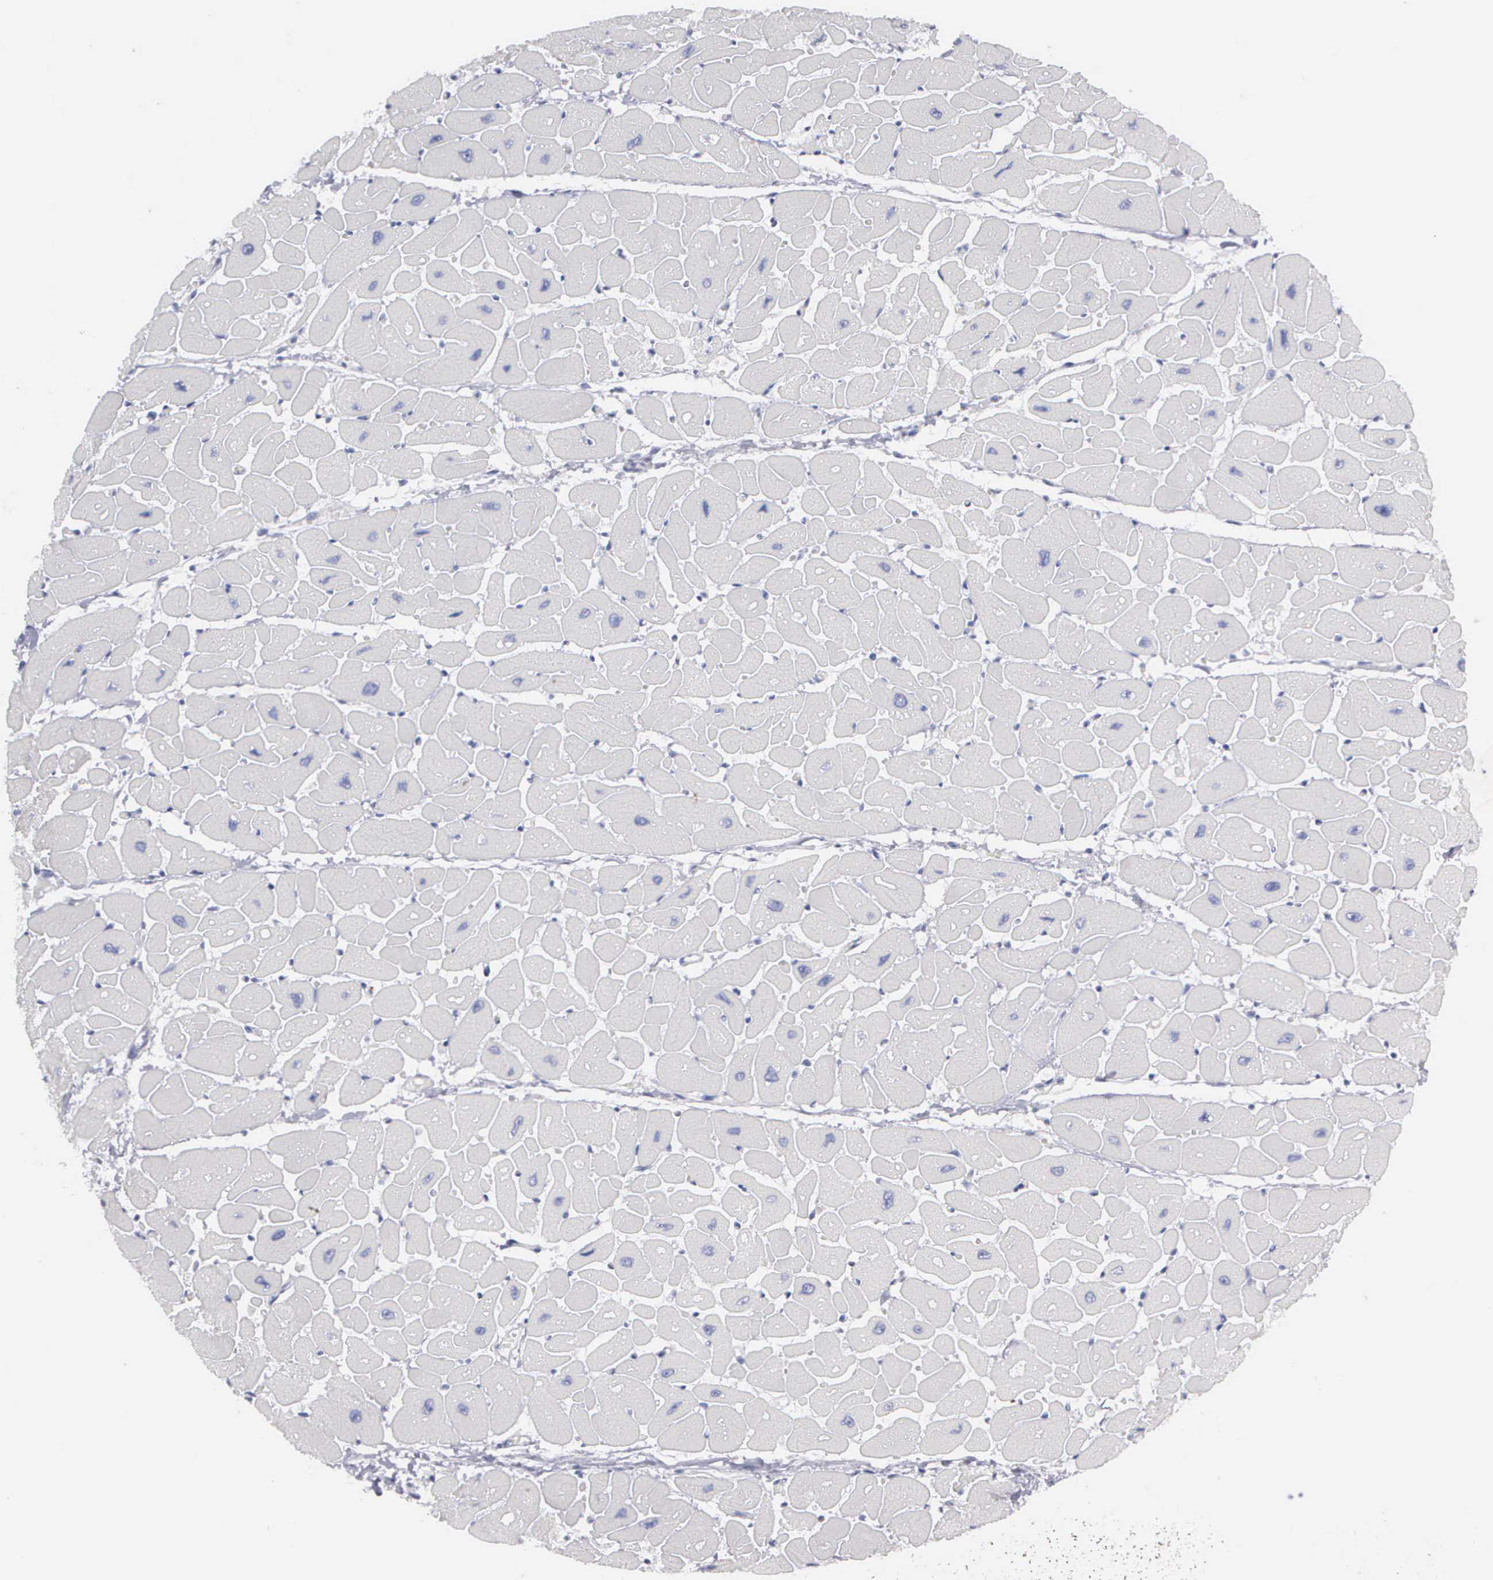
{"staining": {"intensity": "negative", "quantity": "none", "location": "none"}, "tissue": "heart muscle", "cell_type": "Cardiomyocytes", "image_type": "normal", "snomed": [{"axis": "morphology", "description": "Normal tissue, NOS"}, {"axis": "topography", "description": "Heart"}], "caption": "DAB immunohistochemical staining of normal human heart muscle reveals no significant staining in cardiomyocytes.", "gene": "CEP170B", "patient": {"sex": "female", "age": 54}}